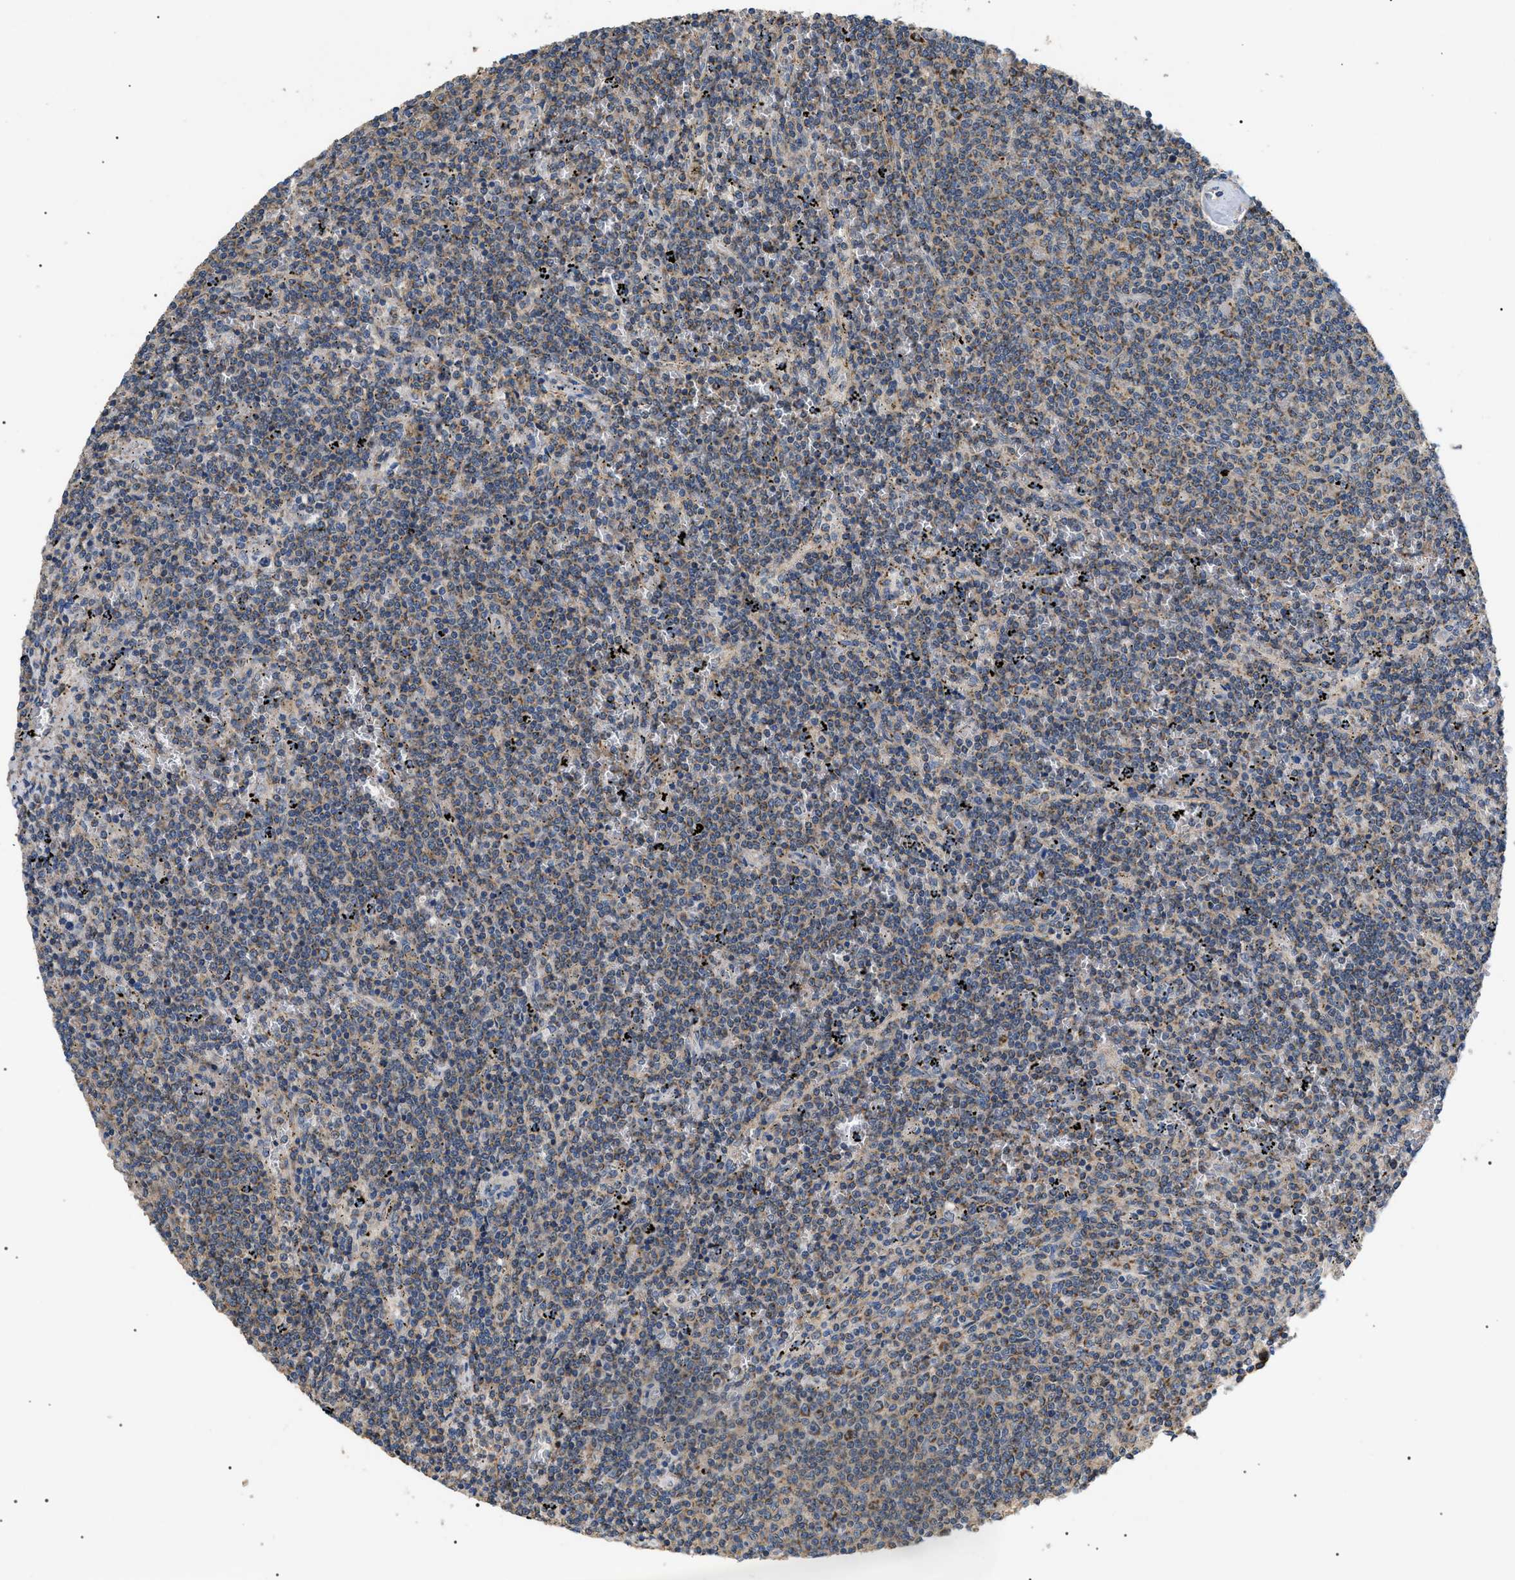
{"staining": {"intensity": "moderate", "quantity": "25%-75%", "location": "cytoplasmic/membranous"}, "tissue": "lymphoma", "cell_type": "Tumor cells", "image_type": "cancer", "snomed": [{"axis": "morphology", "description": "Malignant lymphoma, non-Hodgkin's type, Low grade"}, {"axis": "topography", "description": "Spleen"}], "caption": "A photomicrograph of human lymphoma stained for a protein shows moderate cytoplasmic/membranous brown staining in tumor cells.", "gene": "TOMM6", "patient": {"sex": "female", "age": 50}}